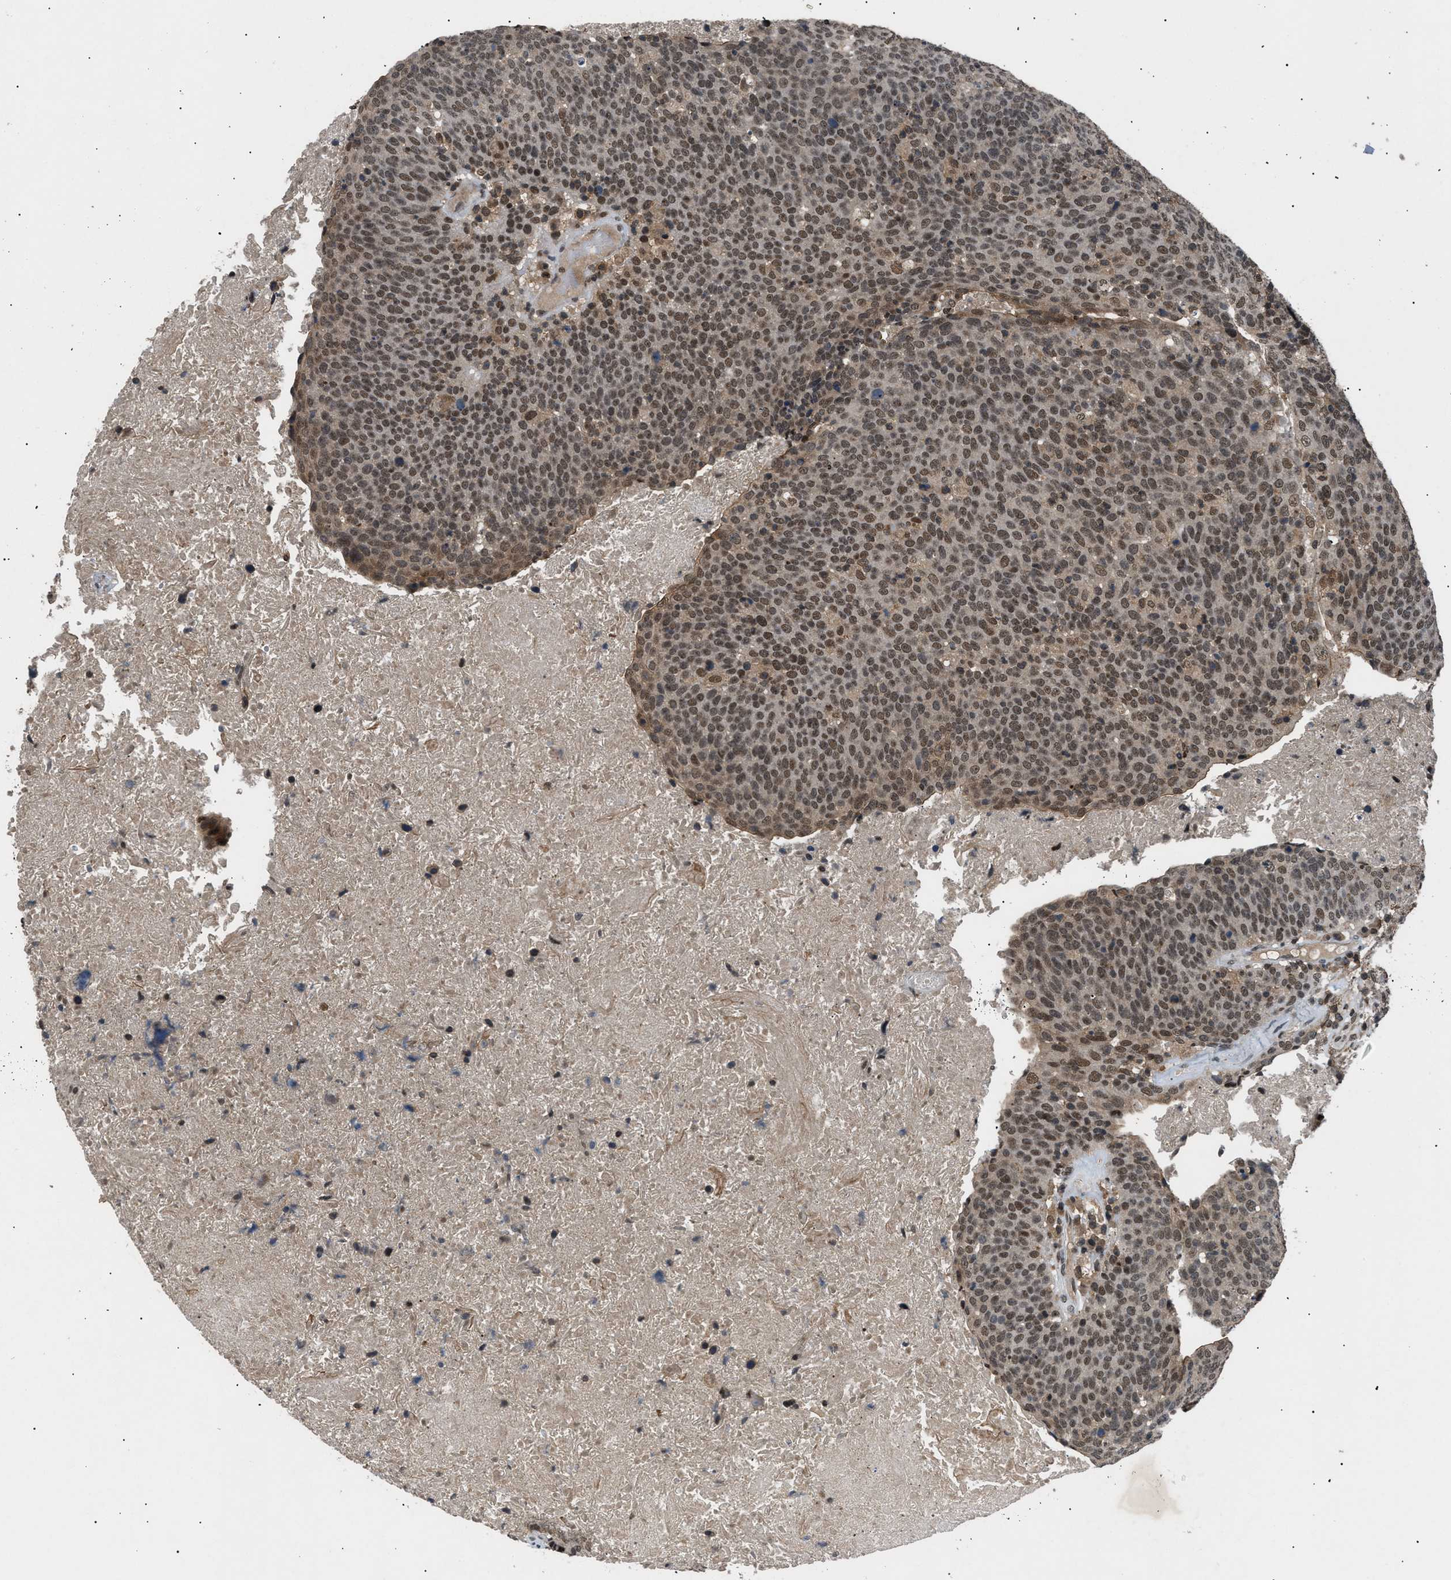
{"staining": {"intensity": "moderate", "quantity": ">75%", "location": "nuclear"}, "tissue": "head and neck cancer", "cell_type": "Tumor cells", "image_type": "cancer", "snomed": [{"axis": "morphology", "description": "Squamous cell carcinoma, NOS"}, {"axis": "morphology", "description": "Squamous cell carcinoma, metastatic, NOS"}, {"axis": "topography", "description": "Lymph node"}, {"axis": "topography", "description": "Head-Neck"}], "caption": "Immunohistochemical staining of squamous cell carcinoma (head and neck) shows moderate nuclear protein expression in approximately >75% of tumor cells.", "gene": "RBM5", "patient": {"sex": "male", "age": 62}}